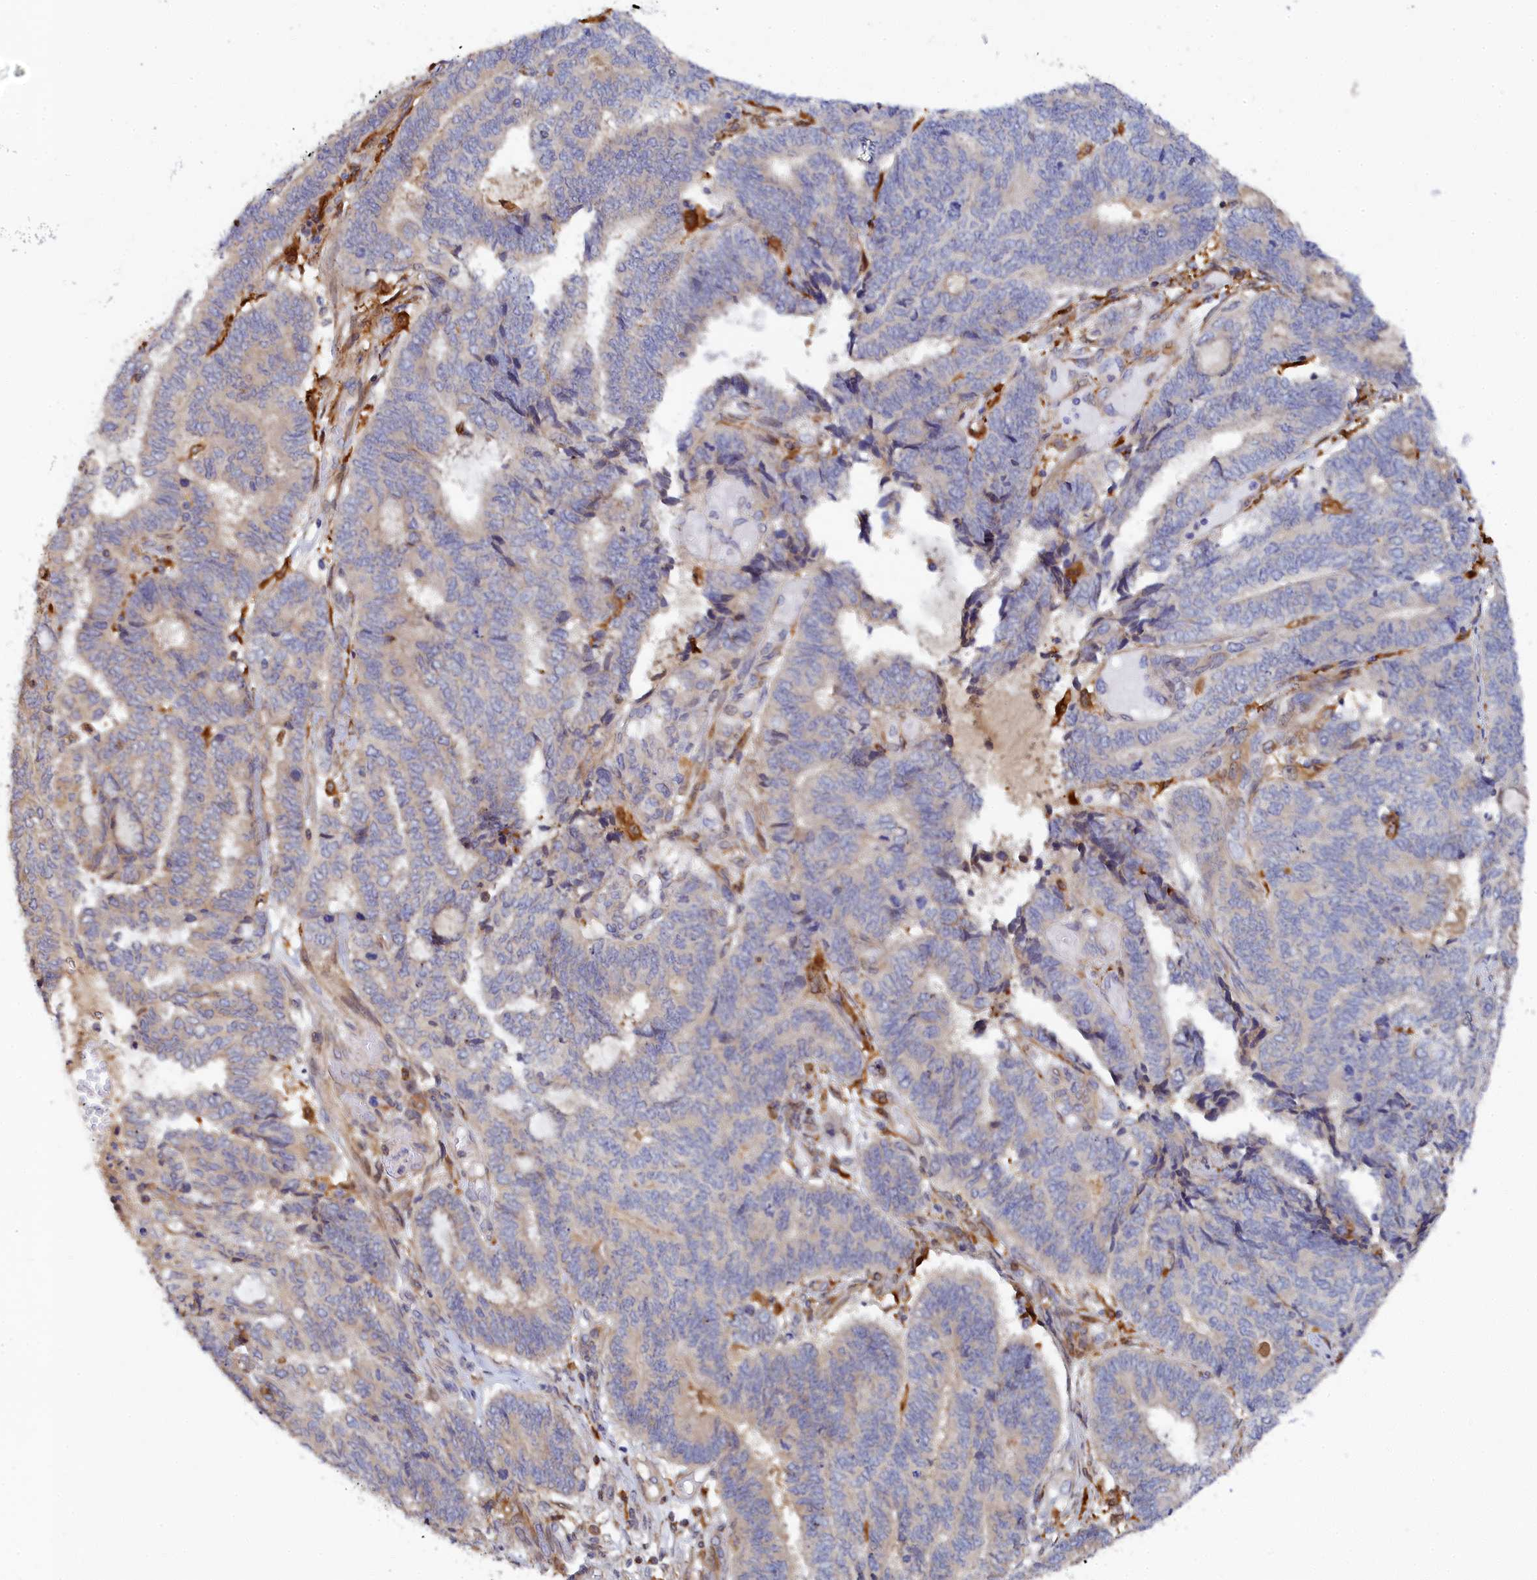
{"staining": {"intensity": "negative", "quantity": "none", "location": "none"}, "tissue": "endometrial cancer", "cell_type": "Tumor cells", "image_type": "cancer", "snomed": [{"axis": "morphology", "description": "Adenocarcinoma, NOS"}, {"axis": "topography", "description": "Uterus"}, {"axis": "topography", "description": "Endometrium"}], "caption": "This is a histopathology image of immunohistochemistry (IHC) staining of adenocarcinoma (endometrial), which shows no staining in tumor cells.", "gene": "SPATA5L1", "patient": {"sex": "female", "age": 70}}